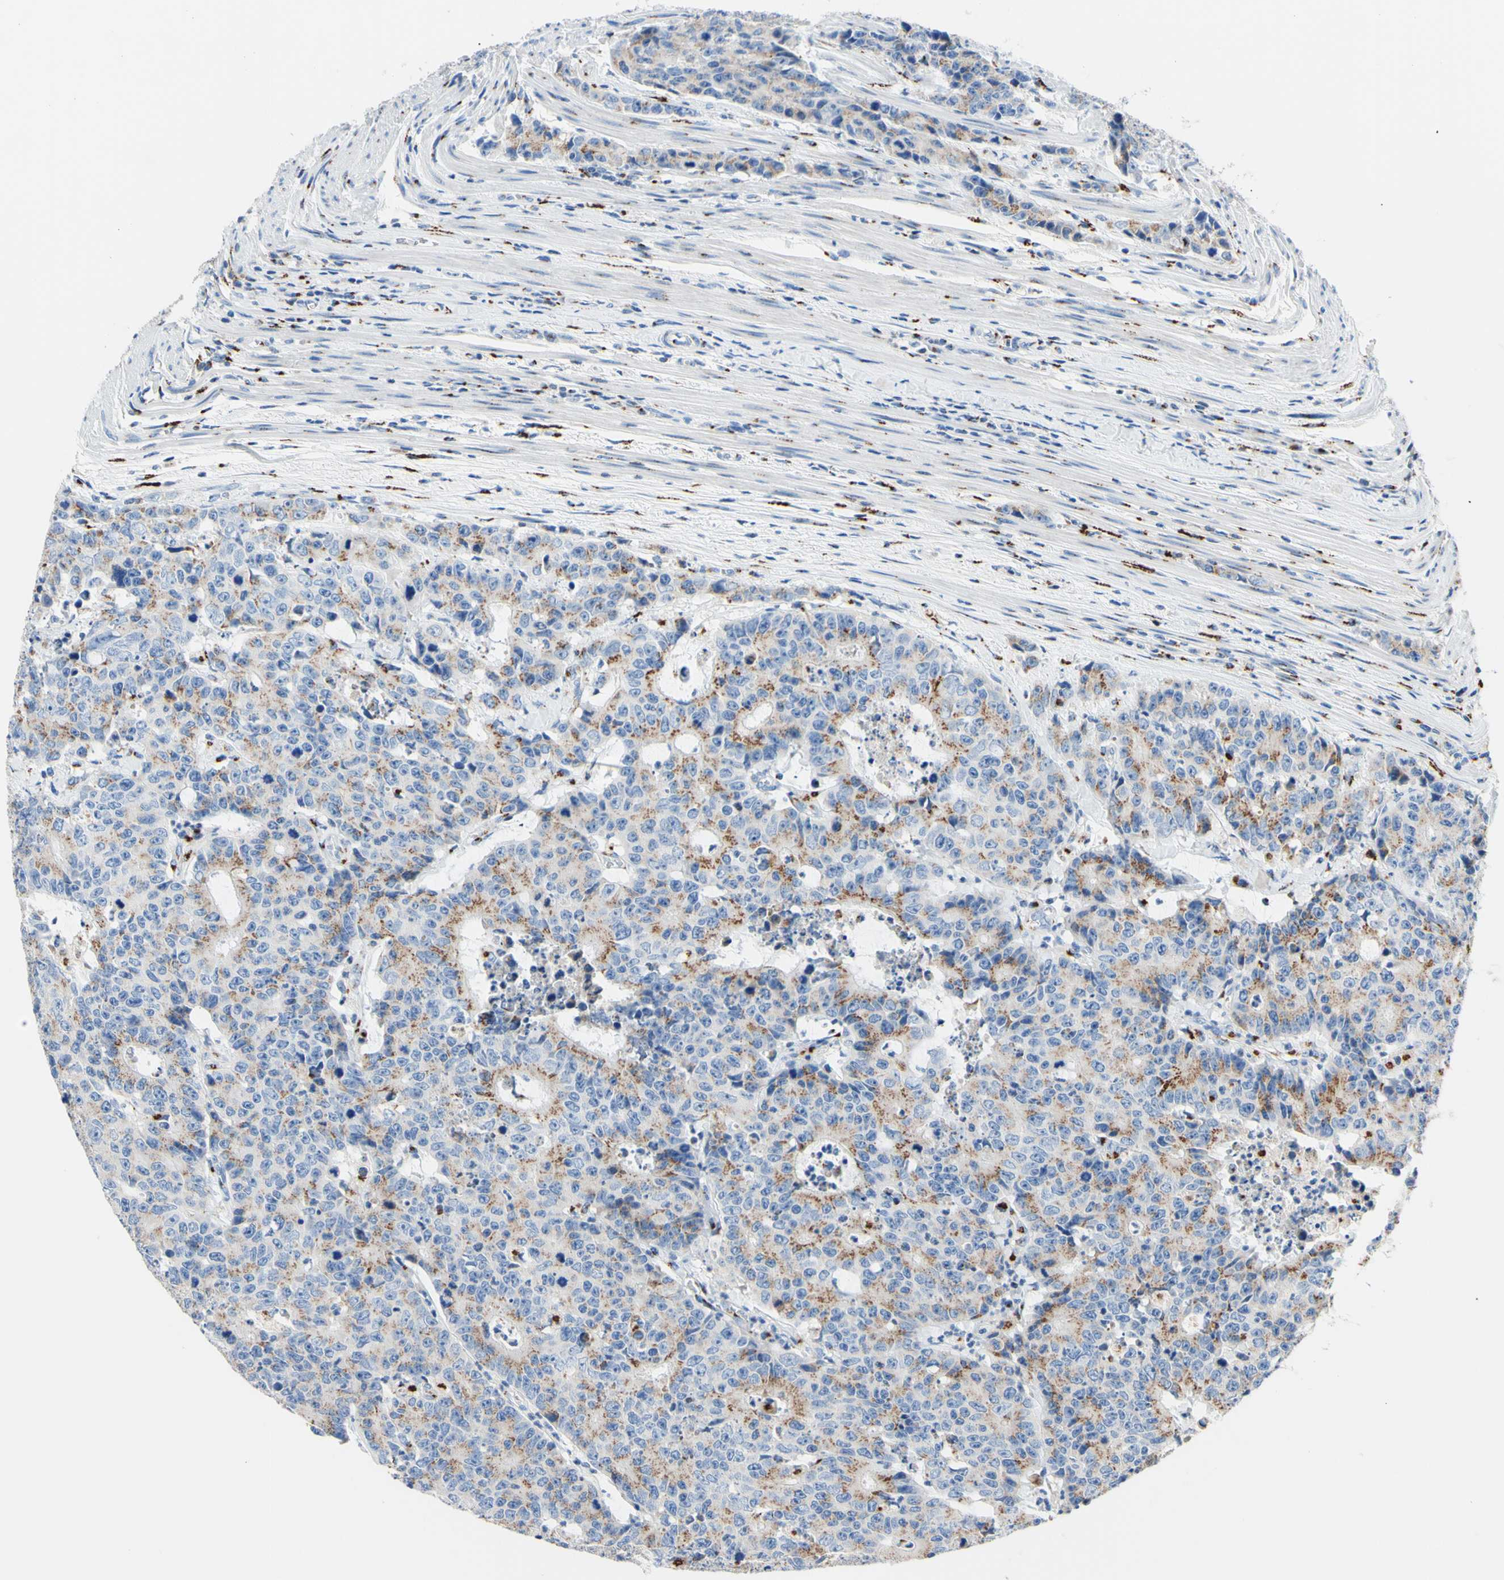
{"staining": {"intensity": "moderate", "quantity": "25%-75%", "location": "cytoplasmic/membranous"}, "tissue": "colorectal cancer", "cell_type": "Tumor cells", "image_type": "cancer", "snomed": [{"axis": "morphology", "description": "Adenocarcinoma, NOS"}, {"axis": "topography", "description": "Colon"}], "caption": "Colorectal adenocarcinoma stained with a brown dye exhibits moderate cytoplasmic/membranous positive staining in approximately 25%-75% of tumor cells.", "gene": "GALNT2", "patient": {"sex": "female", "age": 86}}